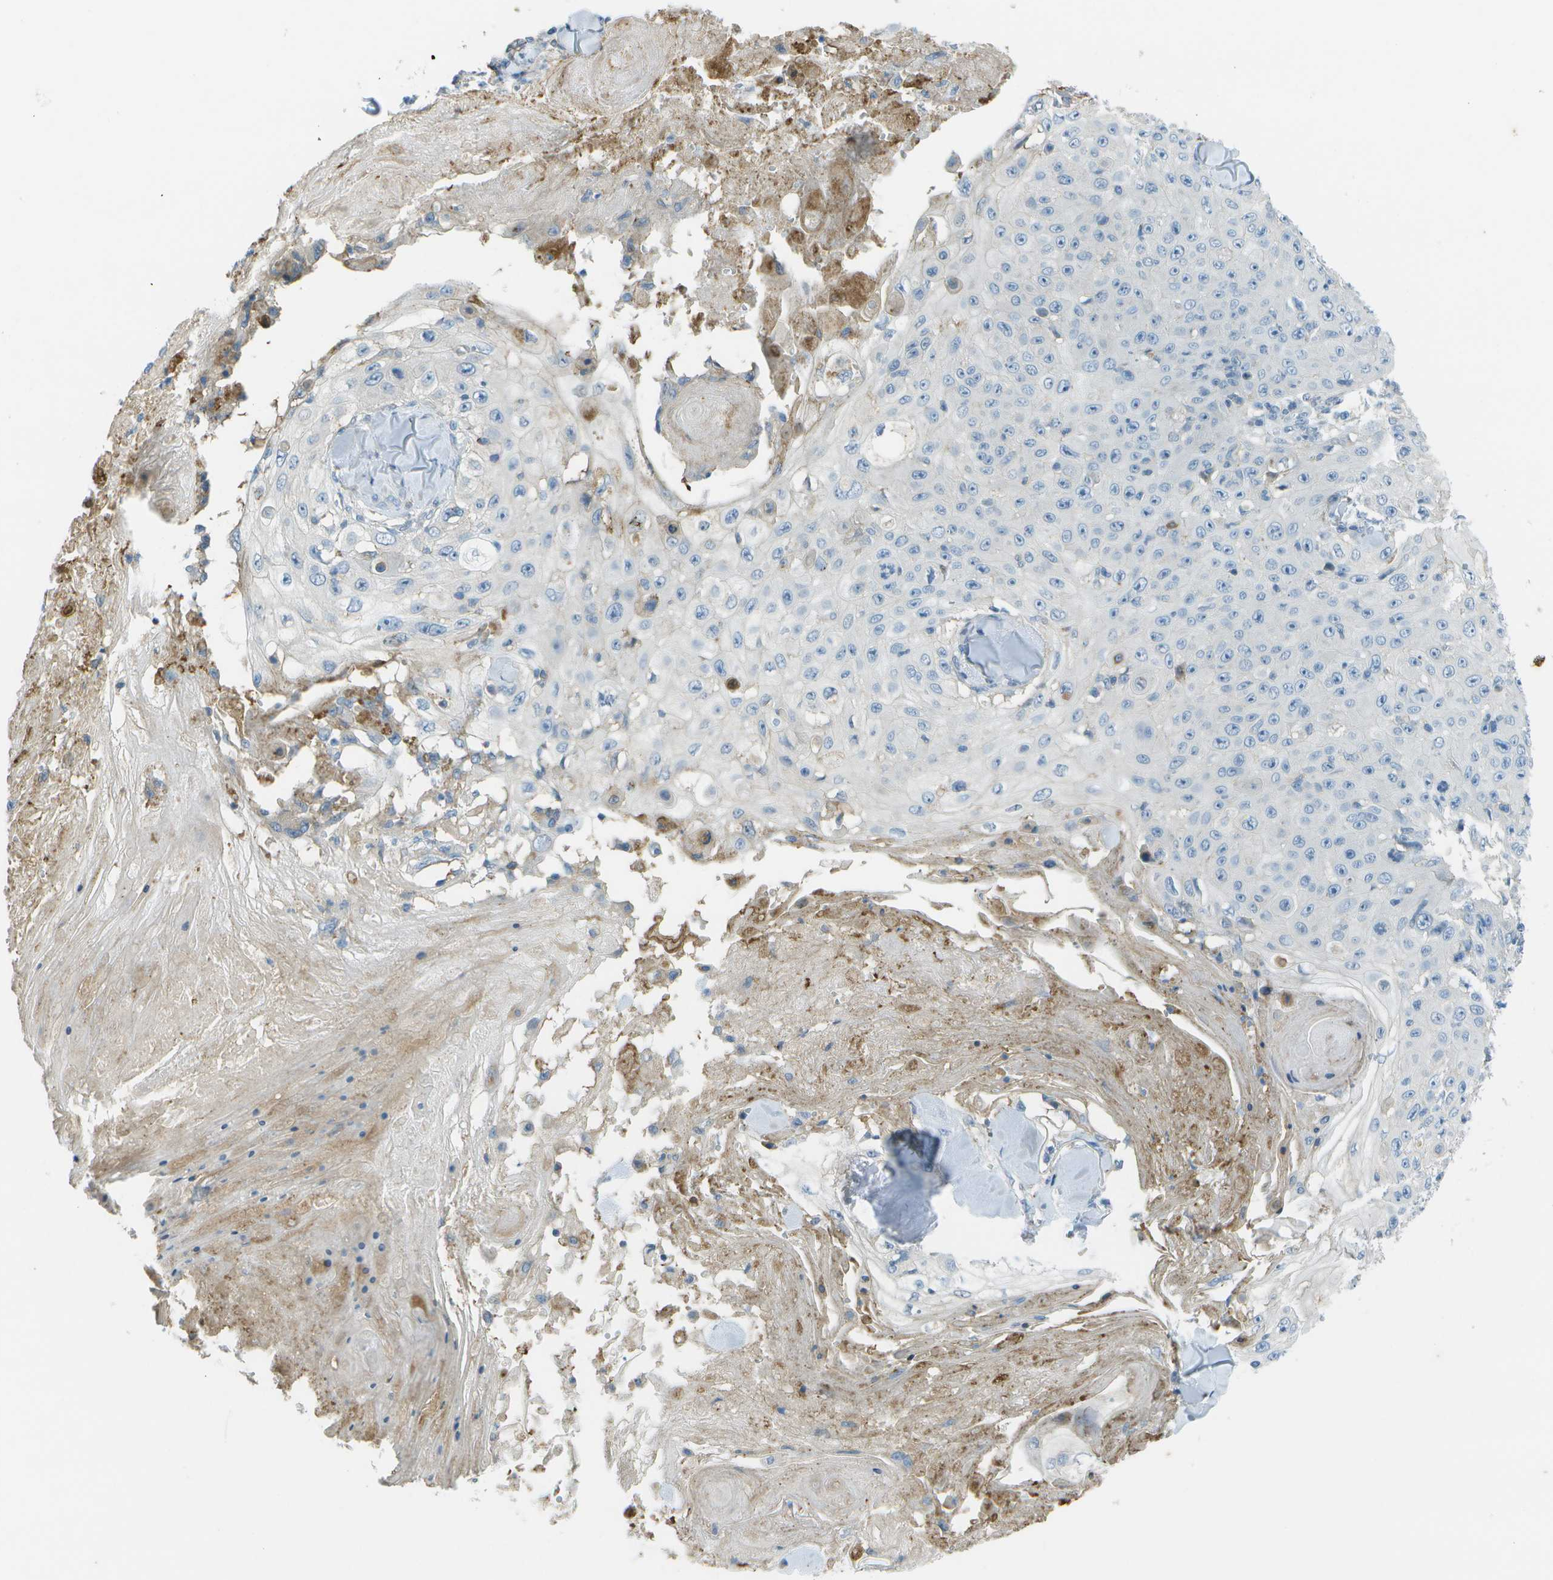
{"staining": {"intensity": "negative", "quantity": "none", "location": "none"}, "tissue": "skin cancer", "cell_type": "Tumor cells", "image_type": "cancer", "snomed": [{"axis": "morphology", "description": "Squamous cell carcinoma, NOS"}, {"axis": "topography", "description": "Skin"}], "caption": "This is a image of immunohistochemistry staining of squamous cell carcinoma (skin), which shows no positivity in tumor cells. (DAB (3,3'-diaminobenzidine) IHC visualized using brightfield microscopy, high magnification).", "gene": "LRRC66", "patient": {"sex": "male", "age": 86}}